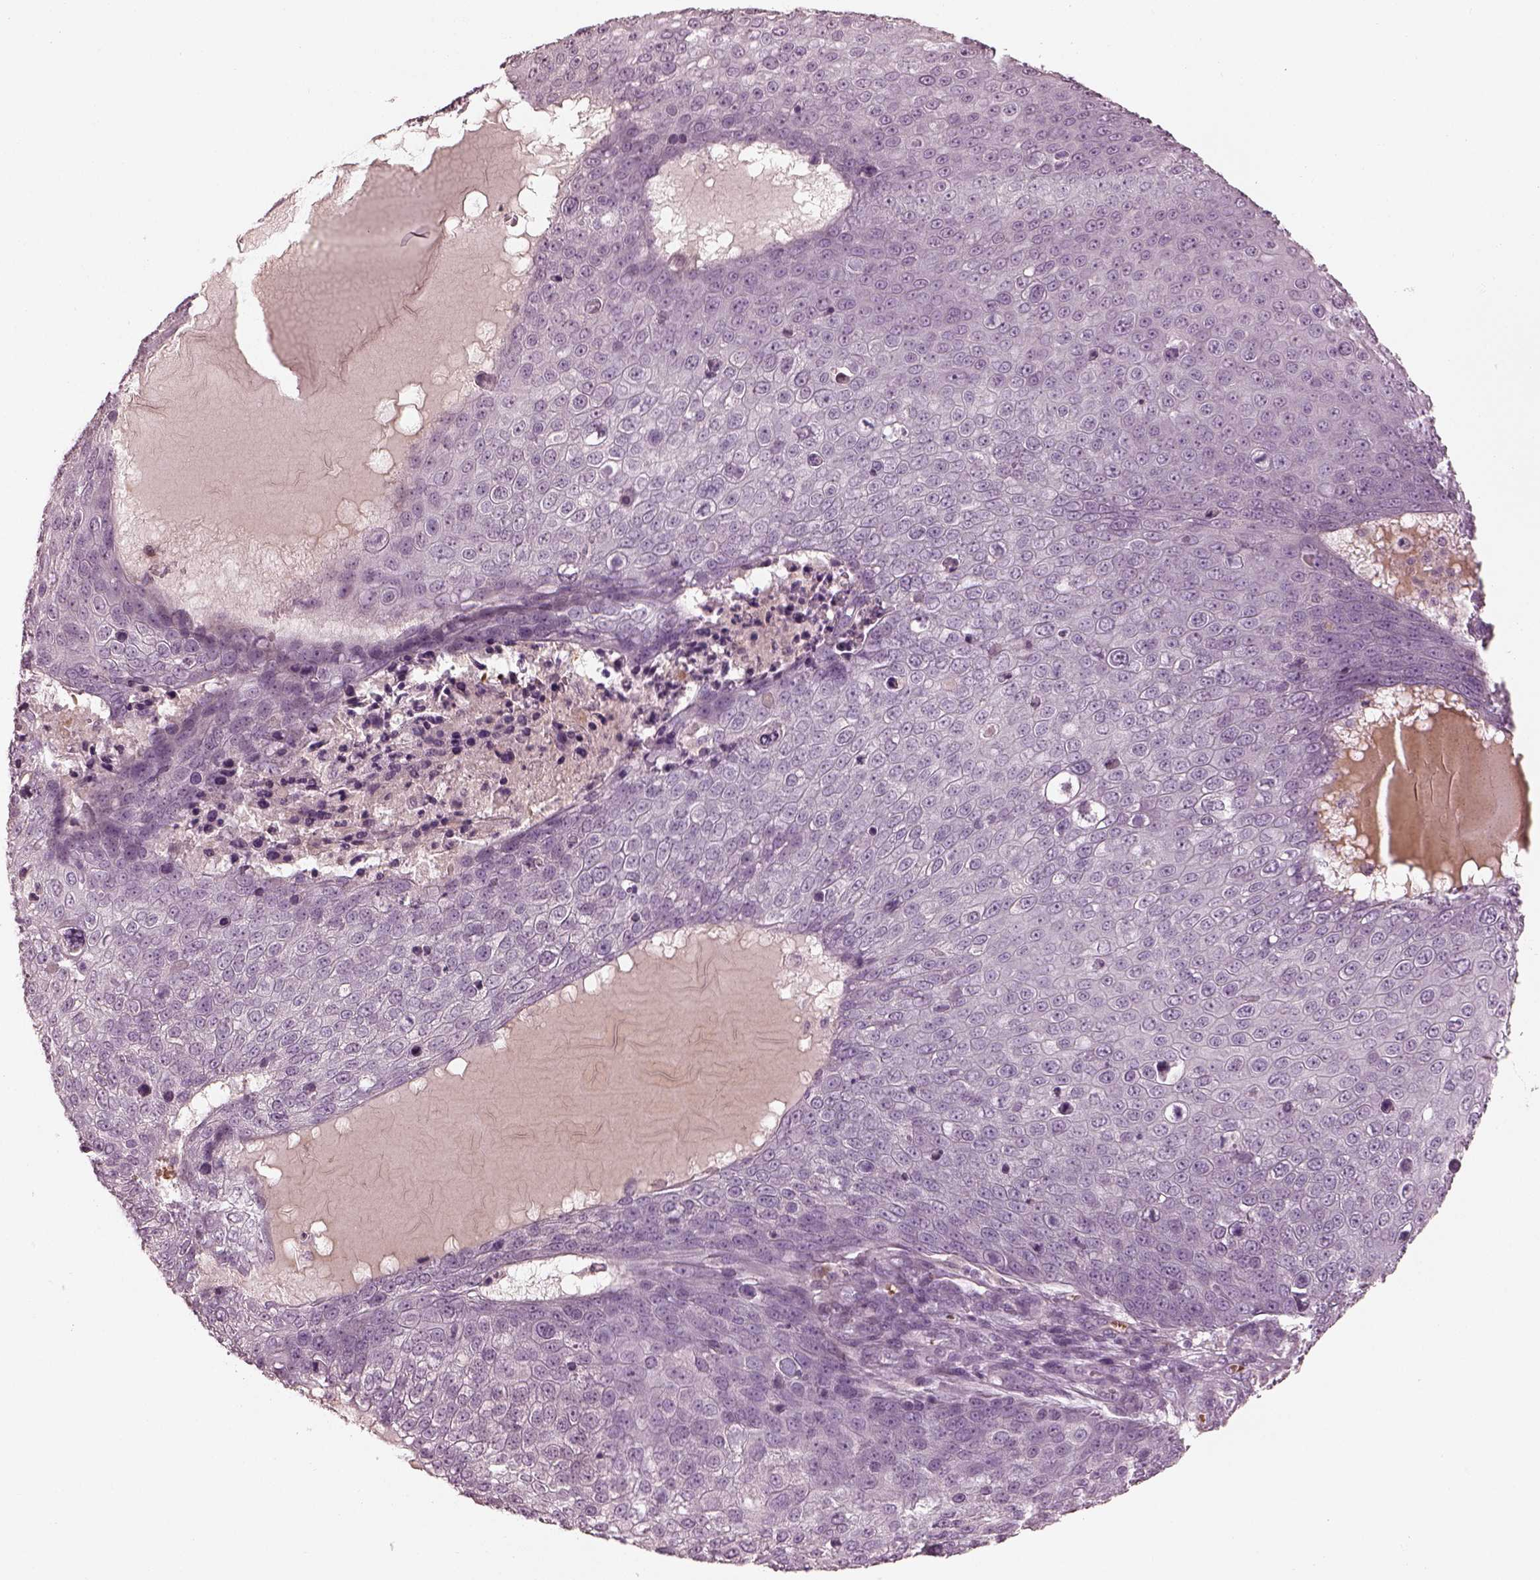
{"staining": {"intensity": "negative", "quantity": "none", "location": "none"}, "tissue": "skin cancer", "cell_type": "Tumor cells", "image_type": "cancer", "snomed": [{"axis": "morphology", "description": "Squamous cell carcinoma, NOS"}, {"axis": "topography", "description": "Skin"}], "caption": "A high-resolution micrograph shows IHC staining of skin cancer (squamous cell carcinoma), which demonstrates no significant expression in tumor cells. Nuclei are stained in blue.", "gene": "ANKLE1", "patient": {"sex": "male", "age": 71}}